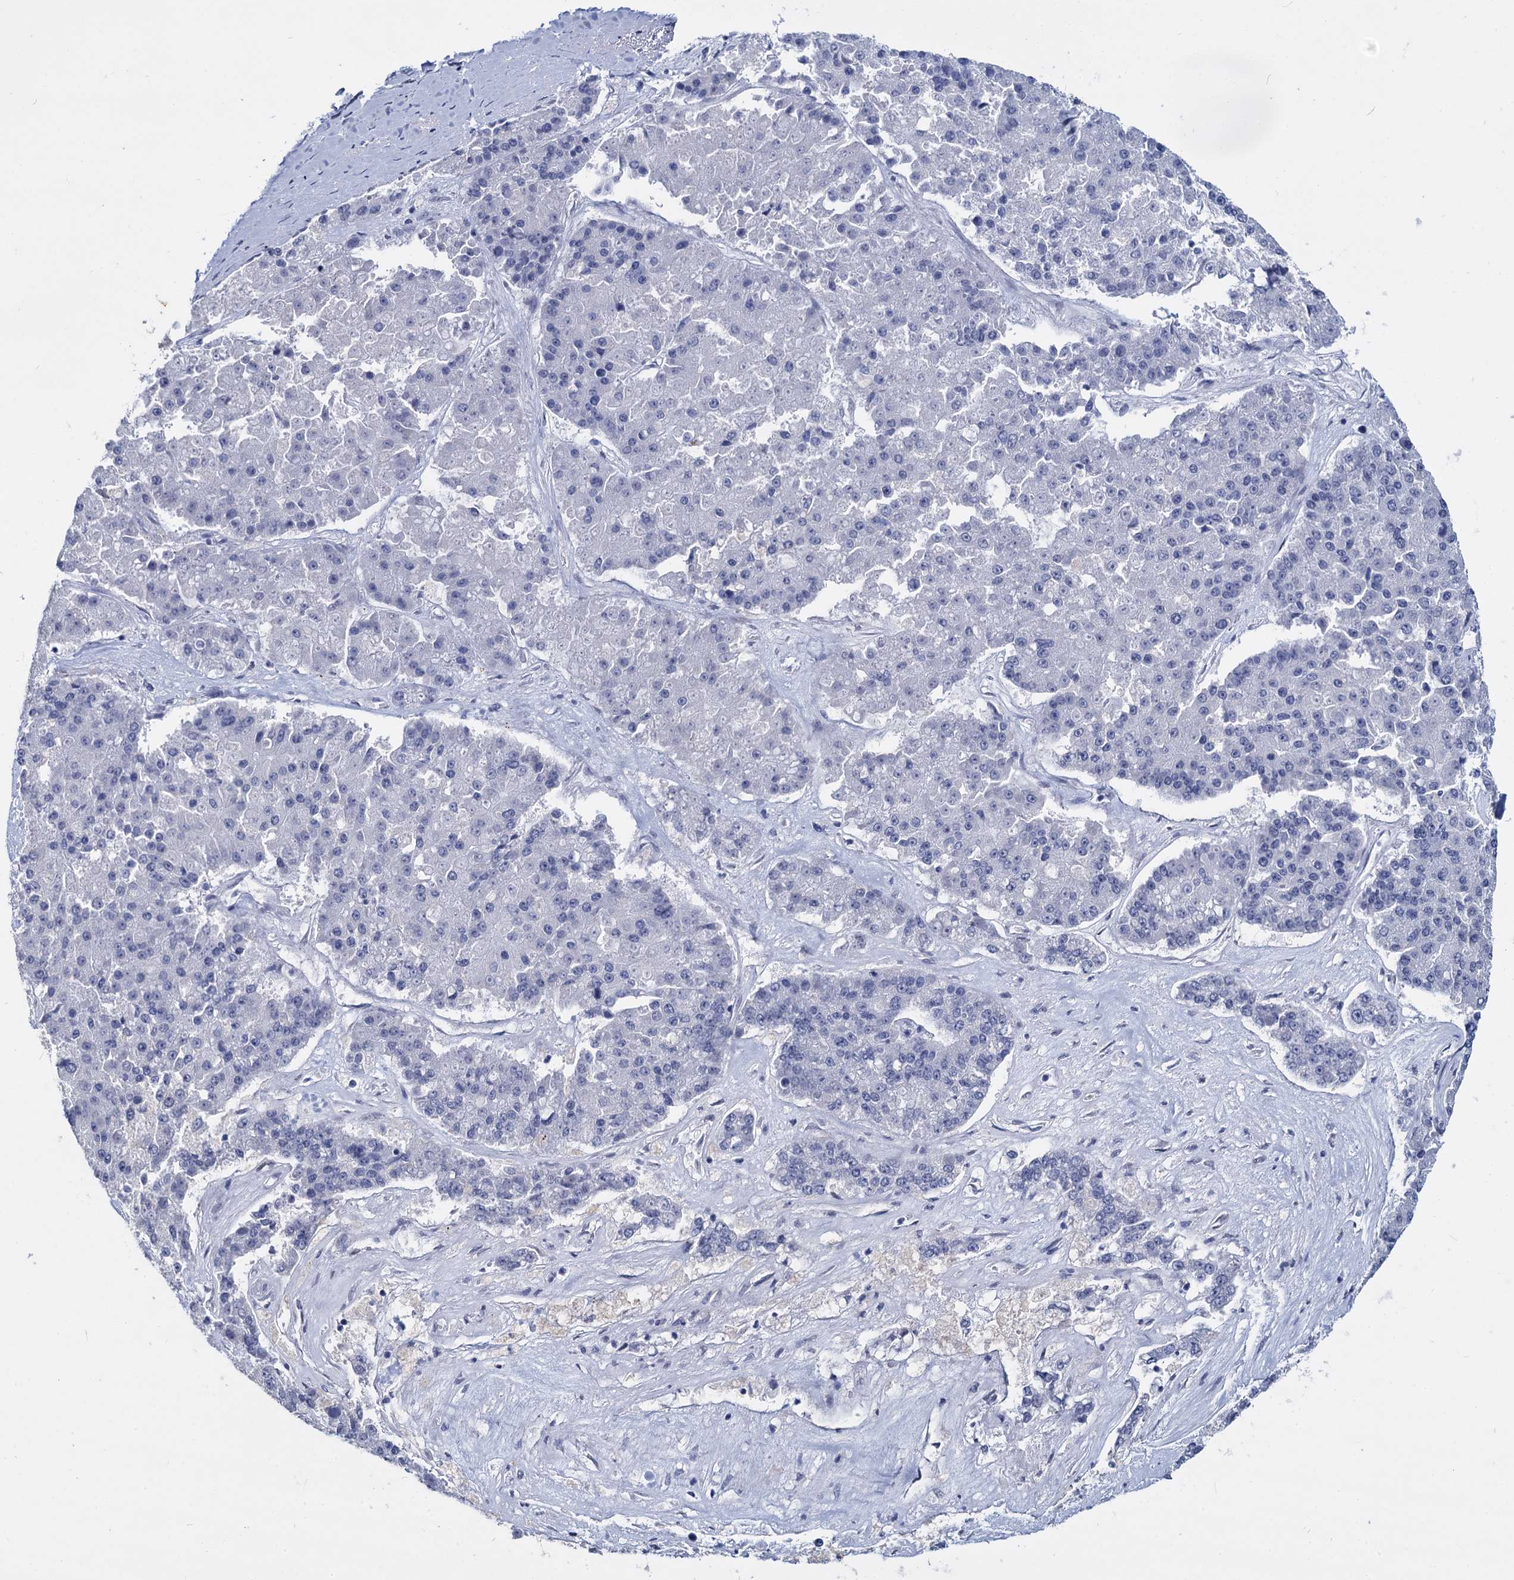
{"staining": {"intensity": "negative", "quantity": "none", "location": "none"}, "tissue": "pancreatic cancer", "cell_type": "Tumor cells", "image_type": "cancer", "snomed": [{"axis": "morphology", "description": "Adenocarcinoma, NOS"}, {"axis": "topography", "description": "Pancreas"}], "caption": "High power microscopy image of an immunohistochemistry (IHC) image of pancreatic adenocarcinoma, revealing no significant expression in tumor cells. (DAB (3,3'-diaminobenzidine) IHC with hematoxylin counter stain).", "gene": "MAGEA4", "patient": {"sex": "male", "age": 50}}